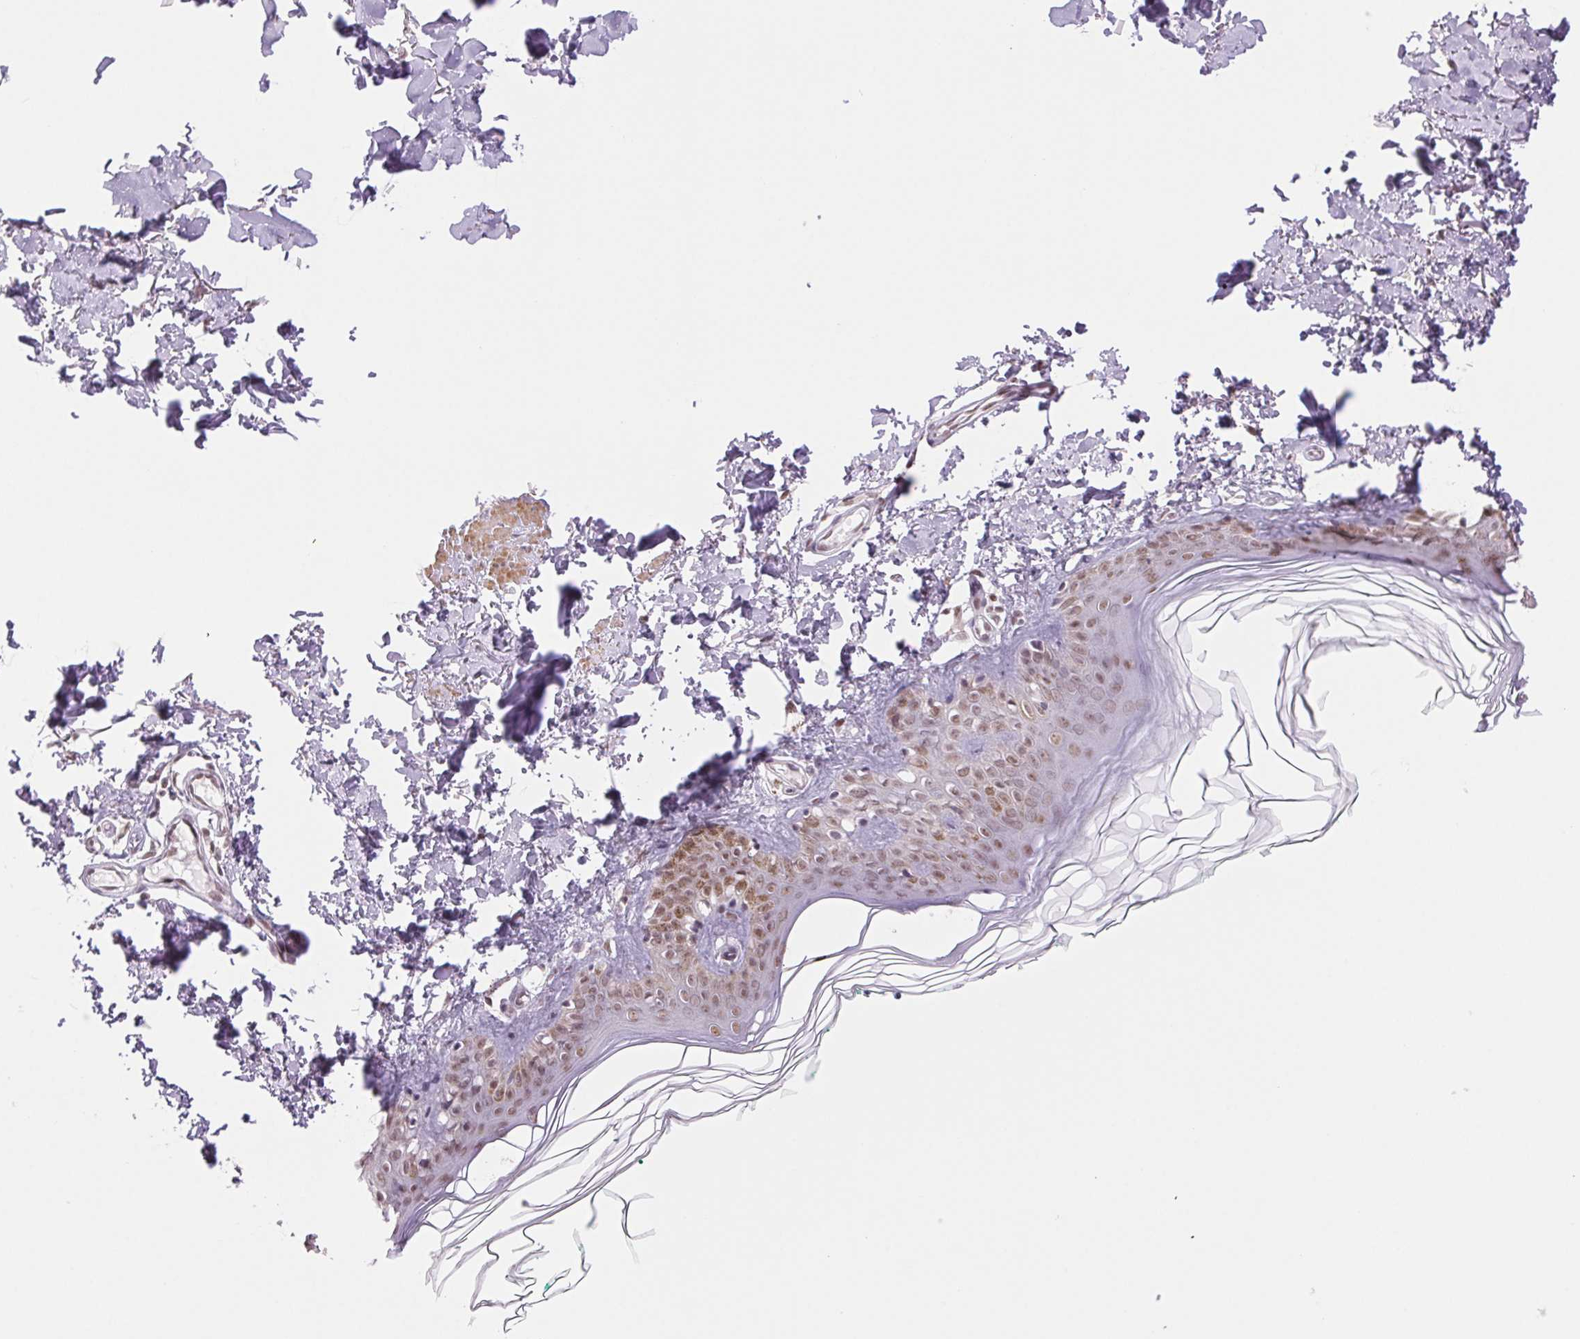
{"staining": {"intensity": "weak", "quantity": "25%-75%", "location": "nuclear"}, "tissue": "skin", "cell_type": "Fibroblasts", "image_type": "normal", "snomed": [{"axis": "morphology", "description": "Normal tissue, NOS"}, {"axis": "topography", "description": "Skin"}, {"axis": "topography", "description": "Peripheral nerve tissue"}], "caption": "A low amount of weak nuclear expression is identified in approximately 25%-75% of fibroblasts in normal skin.", "gene": "RPRD1B", "patient": {"sex": "female", "age": 45}}